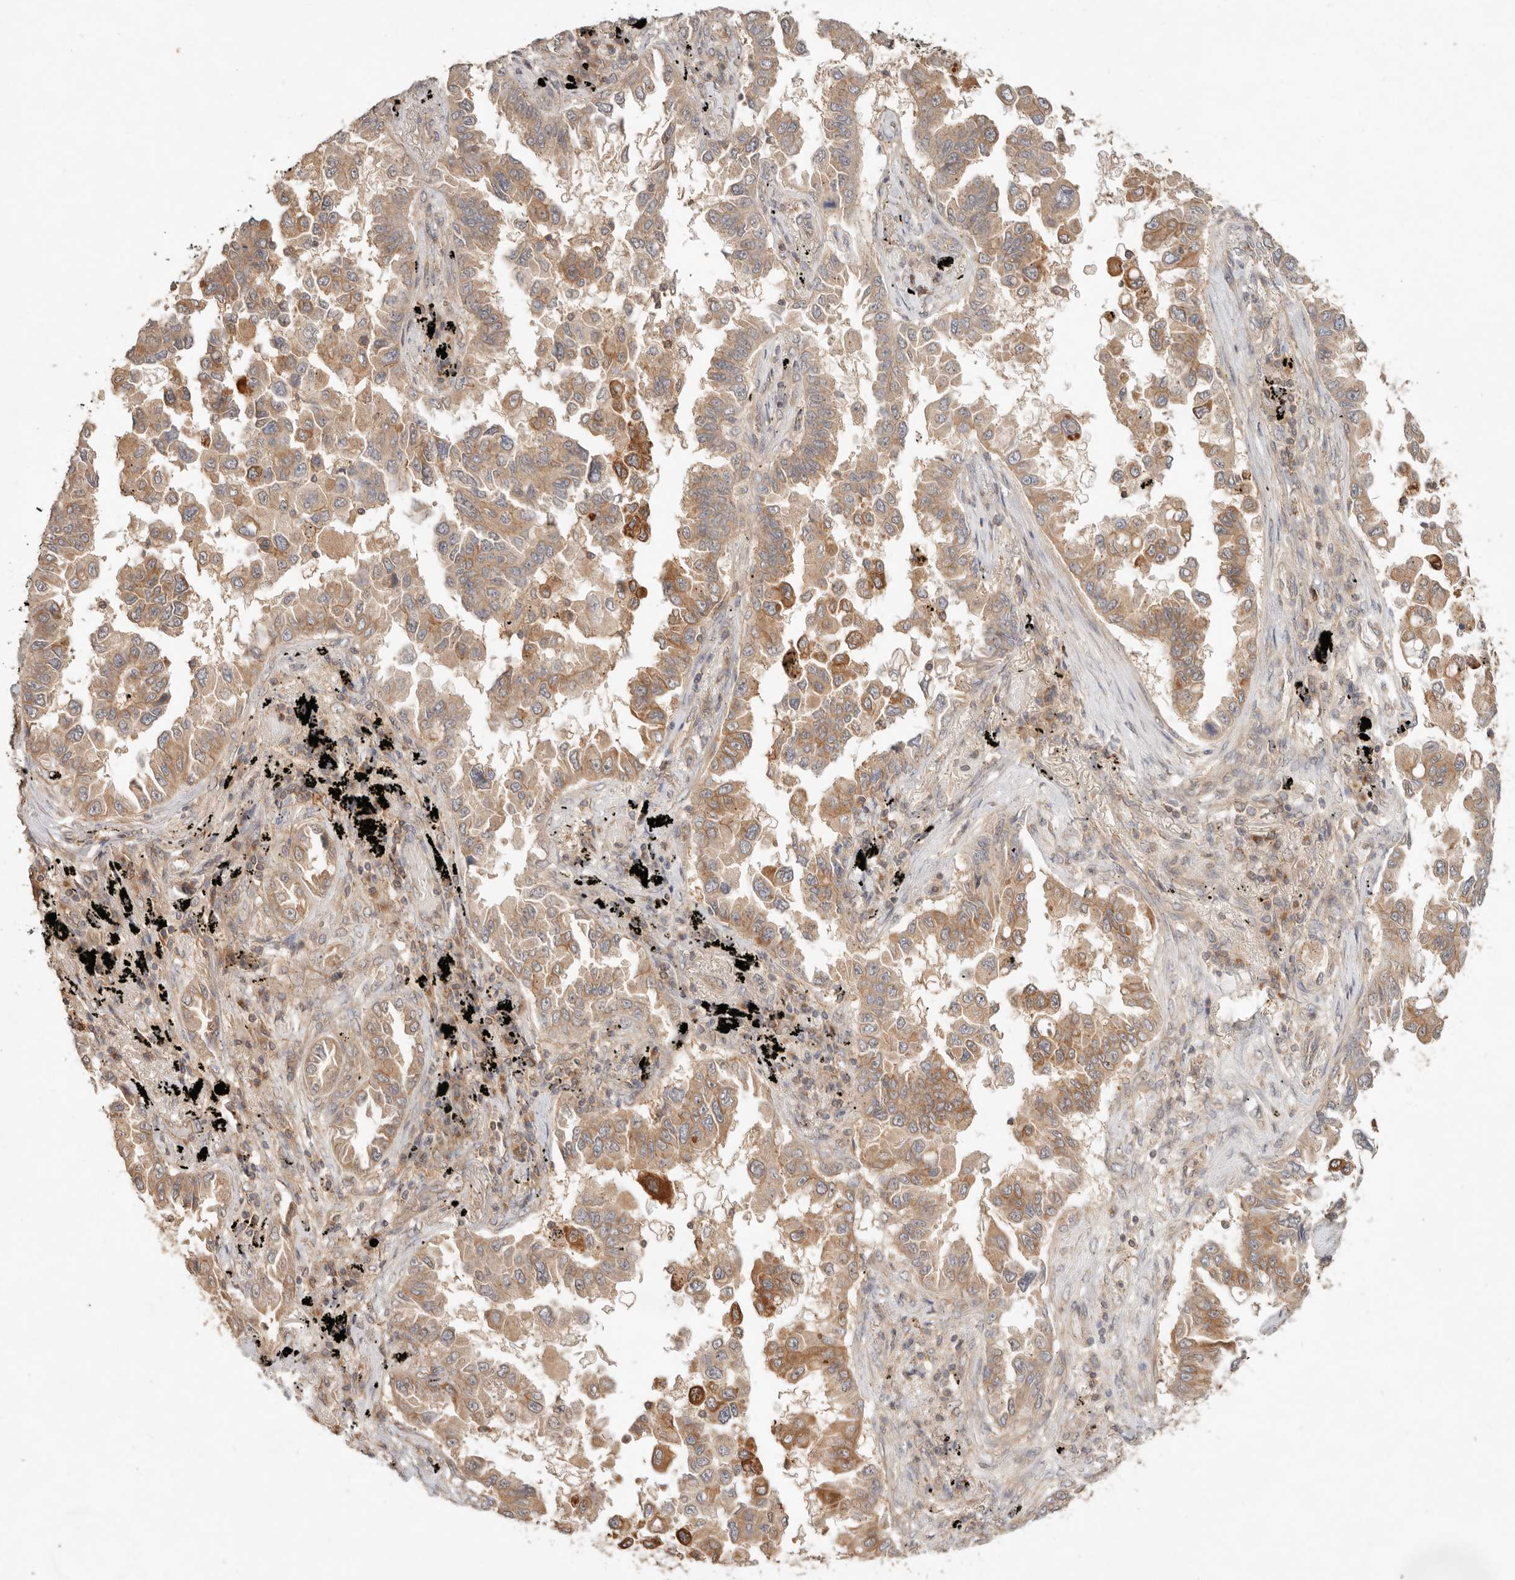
{"staining": {"intensity": "moderate", "quantity": ">75%", "location": "cytoplasmic/membranous"}, "tissue": "lung cancer", "cell_type": "Tumor cells", "image_type": "cancer", "snomed": [{"axis": "morphology", "description": "Adenocarcinoma, NOS"}, {"axis": "topography", "description": "Lung"}], "caption": "Lung cancer (adenocarcinoma) stained with DAB immunohistochemistry (IHC) exhibits medium levels of moderate cytoplasmic/membranous staining in about >75% of tumor cells.", "gene": "HECTD3", "patient": {"sex": "female", "age": 67}}